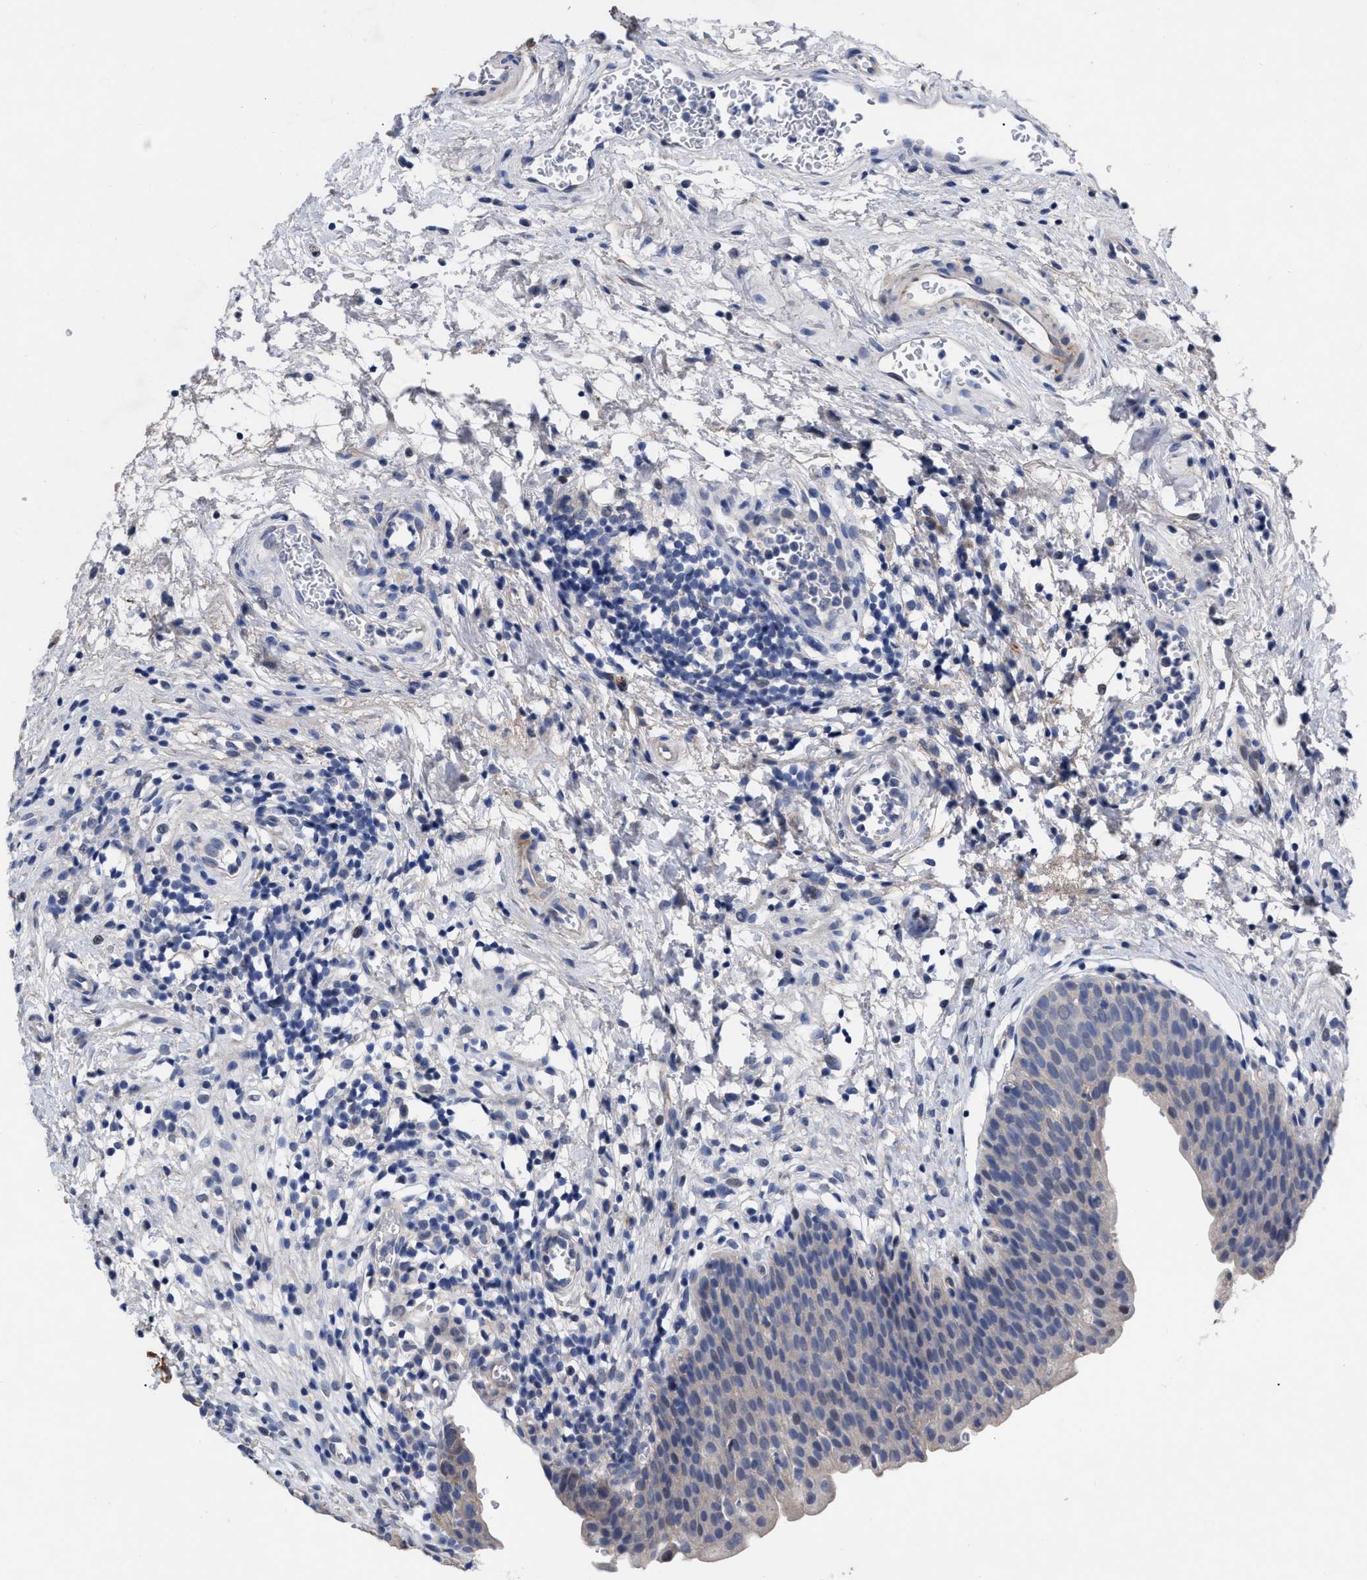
{"staining": {"intensity": "negative", "quantity": "none", "location": "none"}, "tissue": "urinary bladder", "cell_type": "Urothelial cells", "image_type": "normal", "snomed": [{"axis": "morphology", "description": "Normal tissue, NOS"}, {"axis": "topography", "description": "Urinary bladder"}], "caption": "Immunohistochemistry (IHC) image of benign urinary bladder: urinary bladder stained with DAB (3,3'-diaminobenzidine) reveals no significant protein expression in urothelial cells.", "gene": "CCN5", "patient": {"sex": "male", "age": 37}}